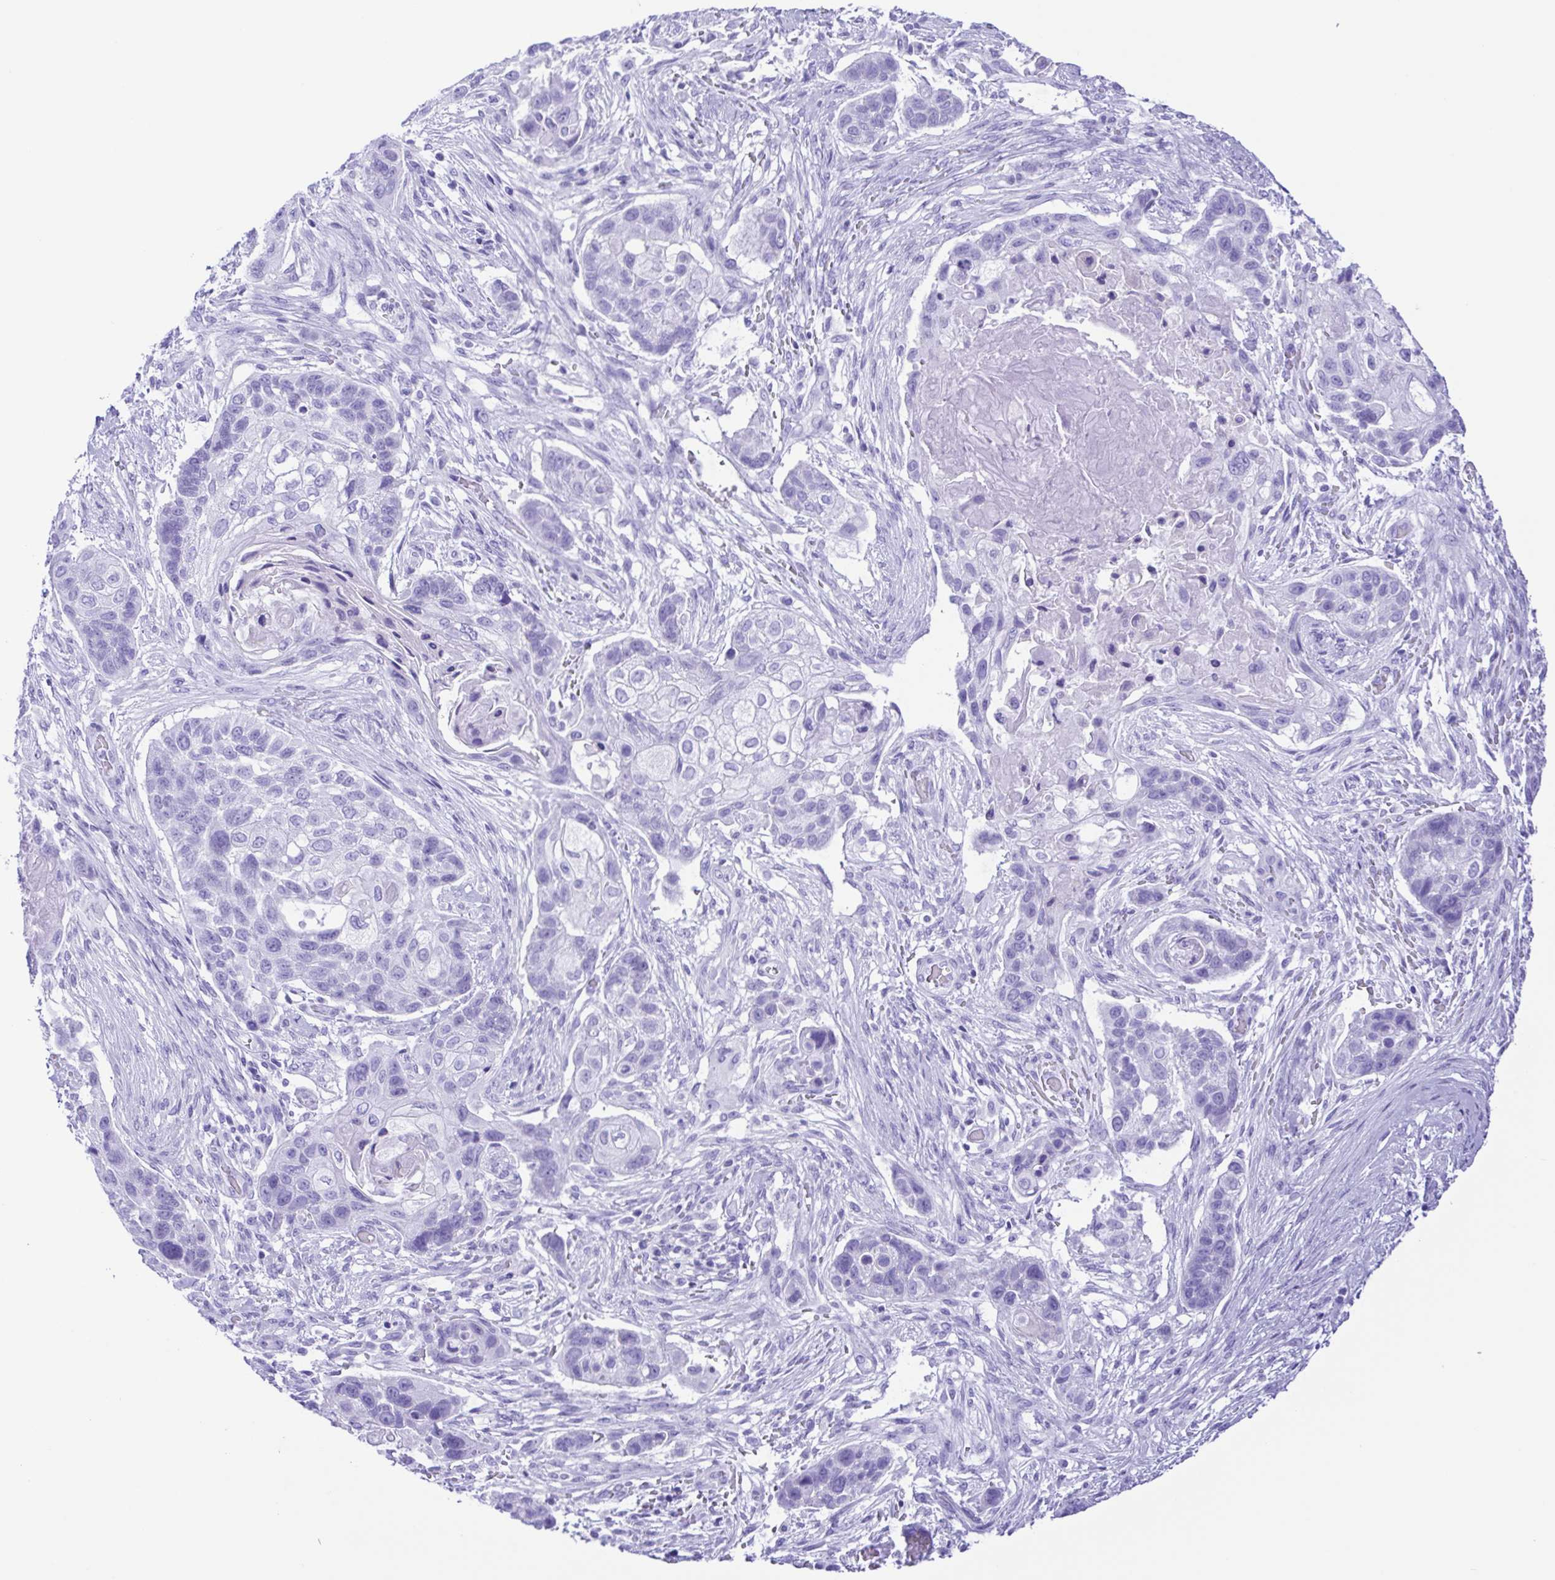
{"staining": {"intensity": "negative", "quantity": "none", "location": "none"}, "tissue": "lung cancer", "cell_type": "Tumor cells", "image_type": "cancer", "snomed": [{"axis": "morphology", "description": "Squamous cell carcinoma, NOS"}, {"axis": "topography", "description": "Lung"}], "caption": "This is an immunohistochemistry micrograph of human squamous cell carcinoma (lung). There is no staining in tumor cells.", "gene": "ERP27", "patient": {"sex": "male", "age": 69}}